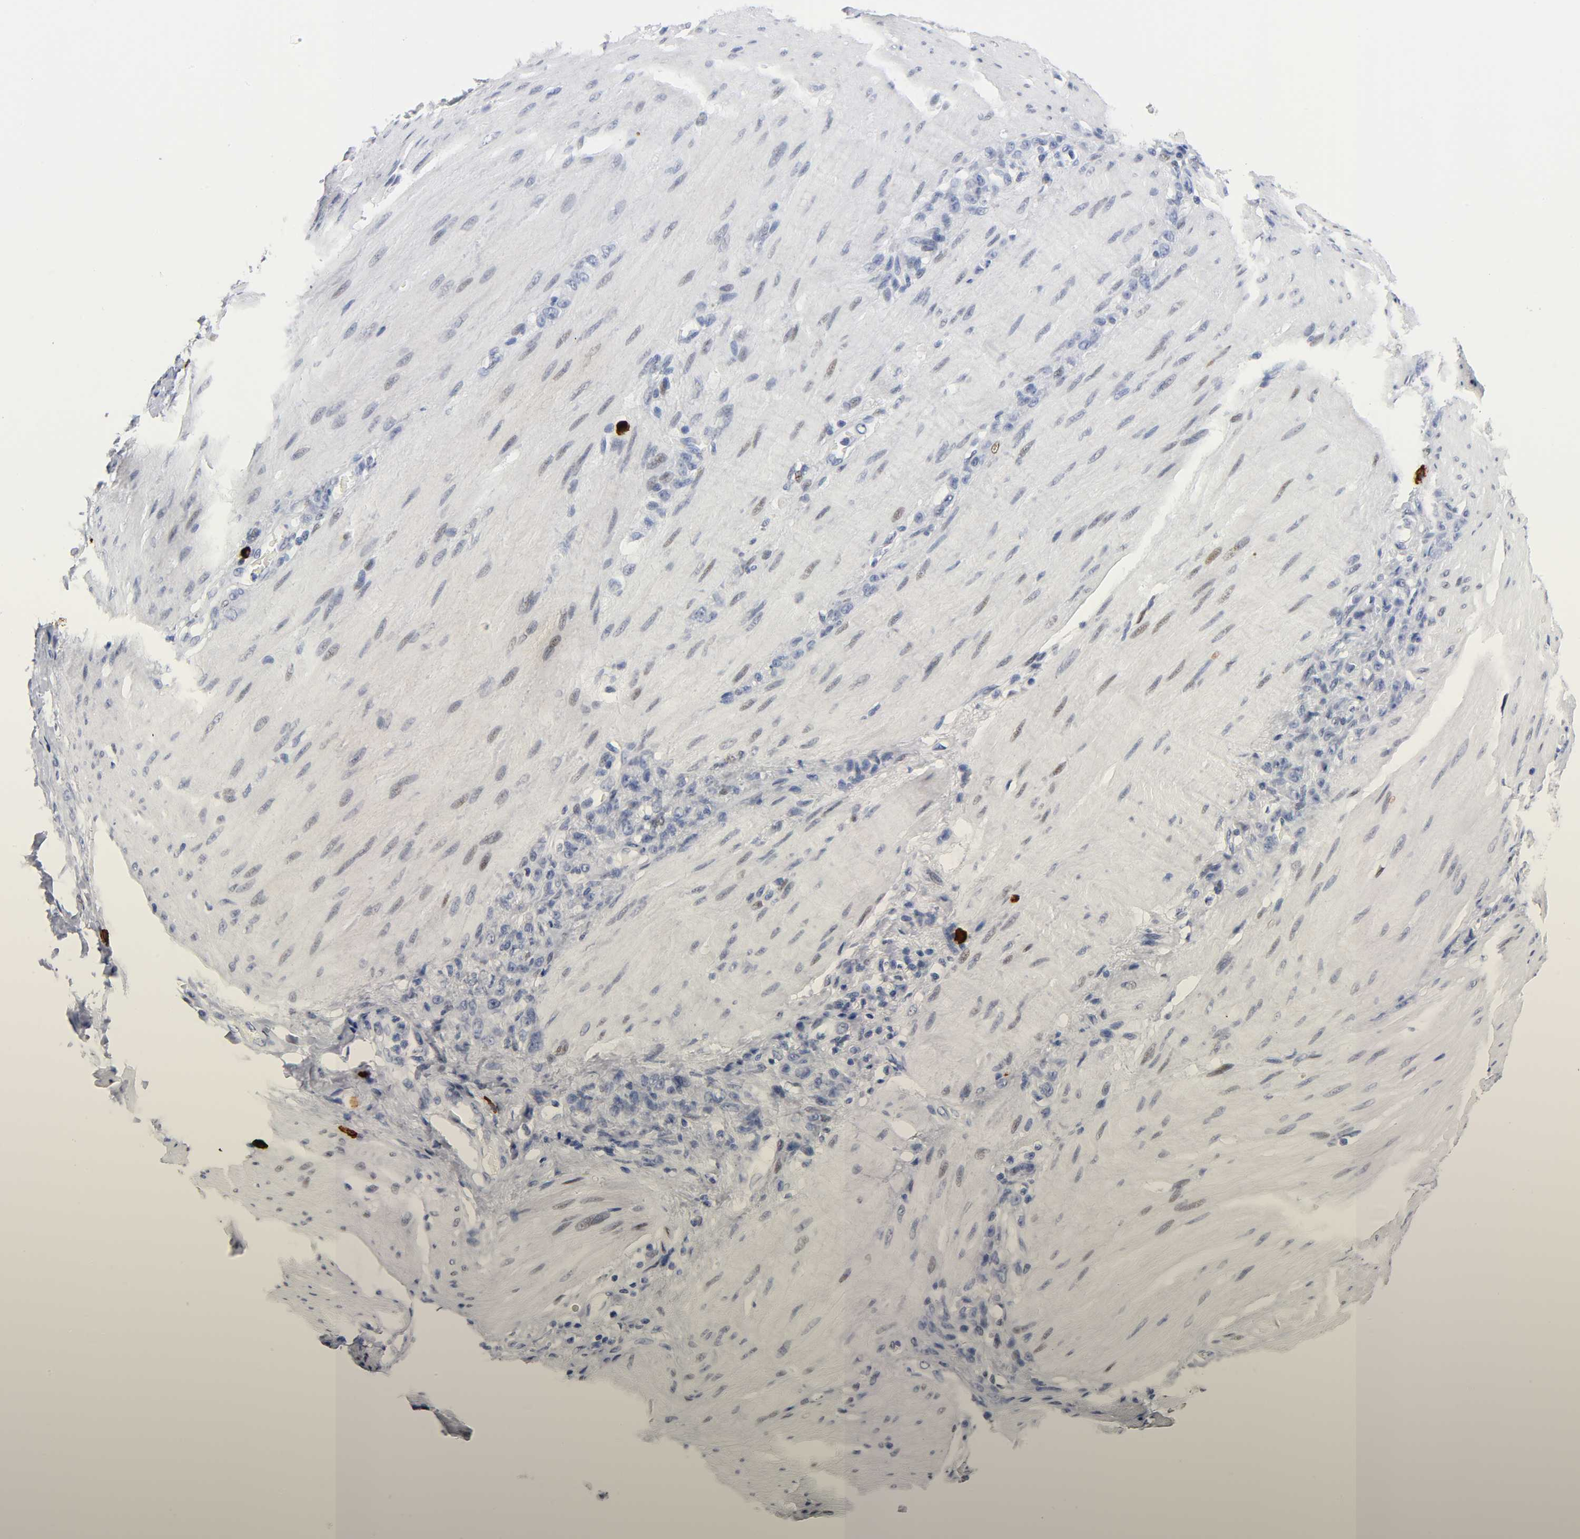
{"staining": {"intensity": "negative", "quantity": "none", "location": "none"}, "tissue": "stomach cancer", "cell_type": "Tumor cells", "image_type": "cancer", "snomed": [{"axis": "morphology", "description": "Adenocarcinoma, NOS"}, {"axis": "topography", "description": "Stomach"}], "caption": "Adenocarcinoma (stomach) was stained to show a protein in brown. There is no significant positivity in tumor cells. Nuclei are stained in blue.", "gene": "NAB2", "patient": {"sex": "male", "age": 82}}